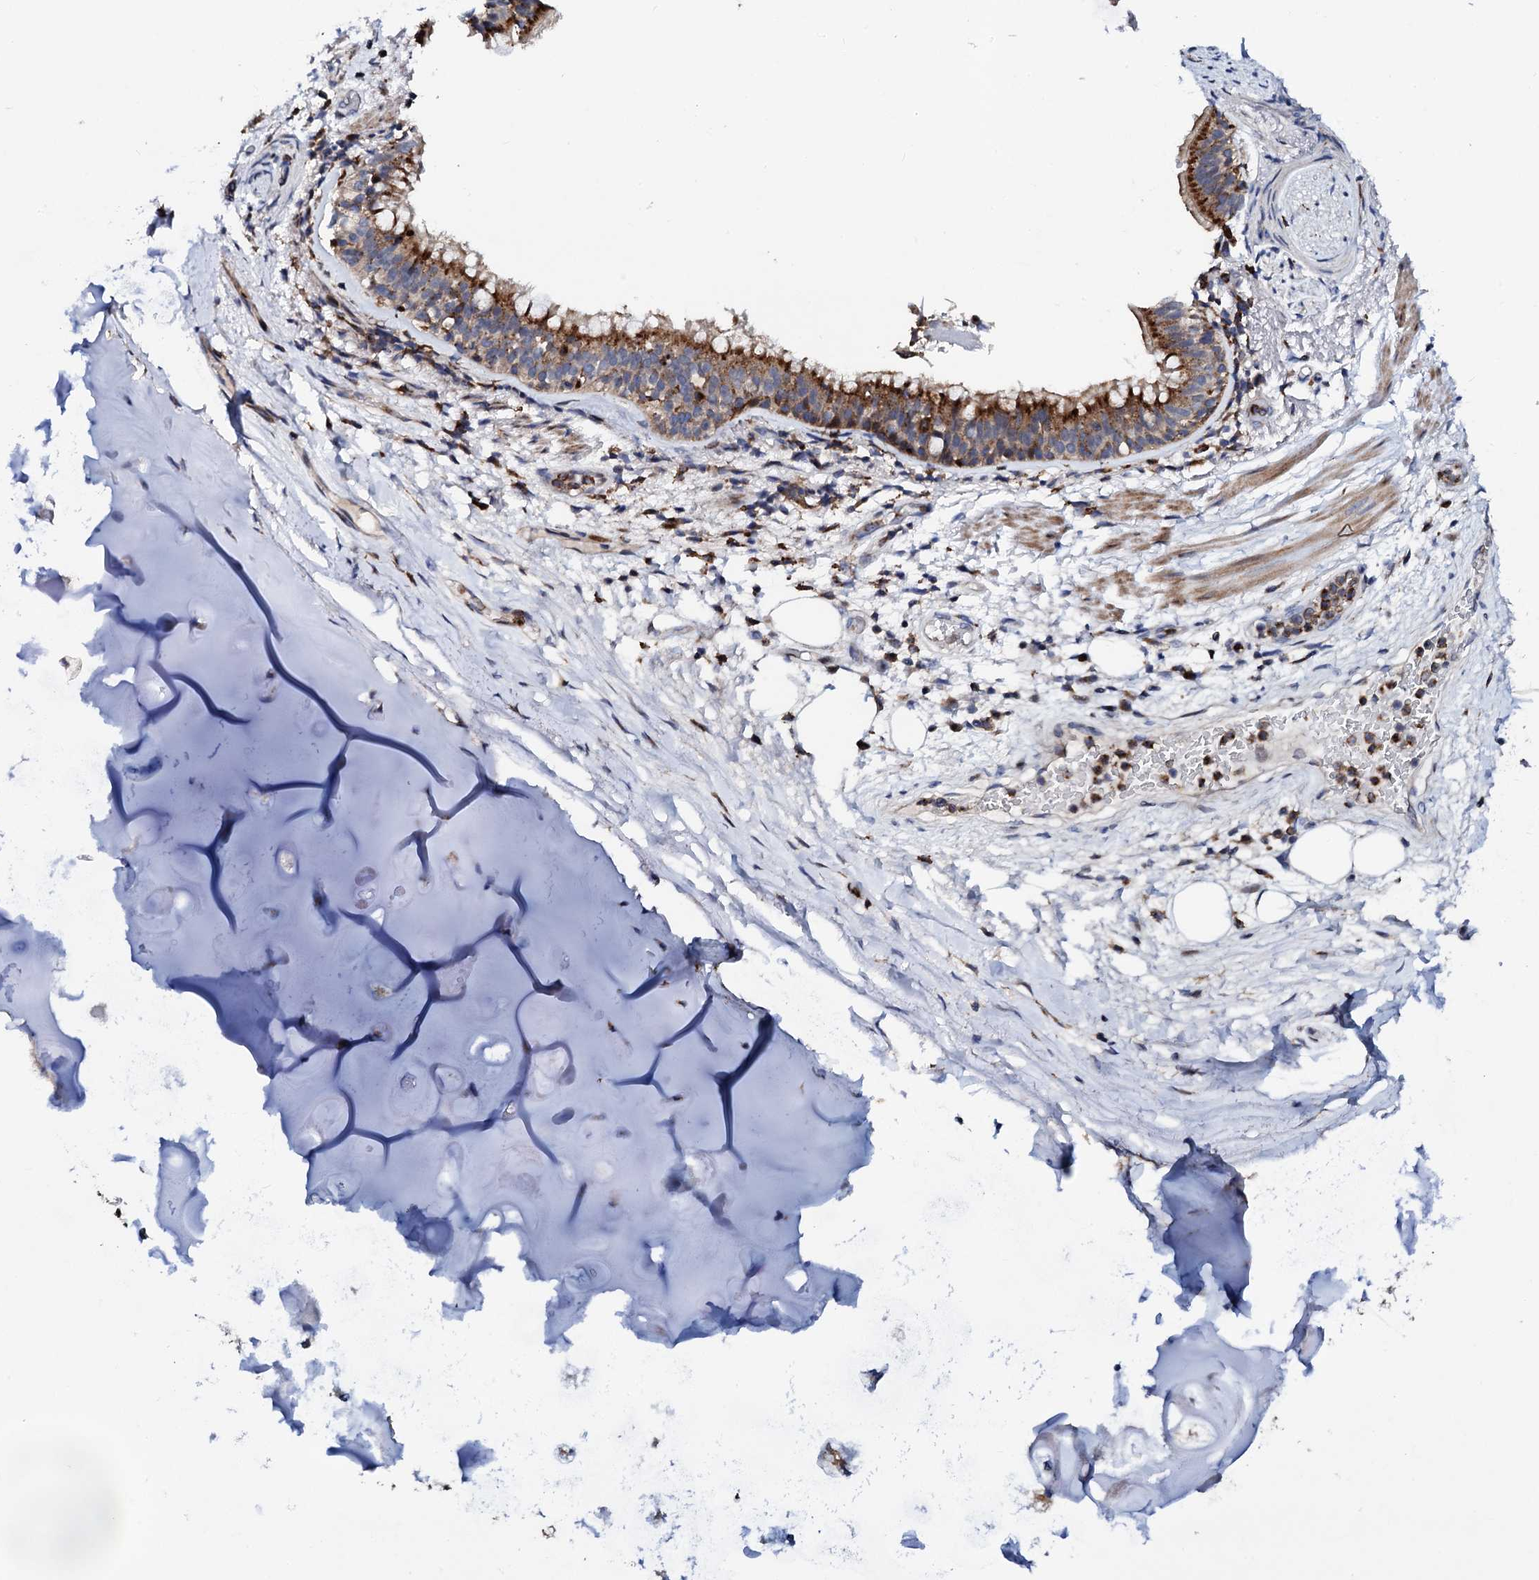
{"staining": {"intensity": "negative", "quantity": "none", "location": "none"}, "tissue": "adipose tissue", "cell_type": "Adipocytes", "image_type": "normal", "snomed": [{"axis": "morphology", "description": "Normal tissue, NOS"}, {"axis": "topography", "description": "Lymph node"}, {"axis": "topography", "description": "Cartilage tissue"}, {"axis": "topography", "description": "Bronchus"}], "caption": "IHC histopathology image of unremarkable adipose tissue: human adipose tissue stained with DAB (3,3'-diaminobenzidine) reveals no significant protein expression in adipocytes. Brightfield microscopy of immunohistochemistry stained with DAB (brown) and hematoxylin (blue), captured at high magnification.", "gene": "TCIRG1", "patient": {"sex": "male", "age": 63}}